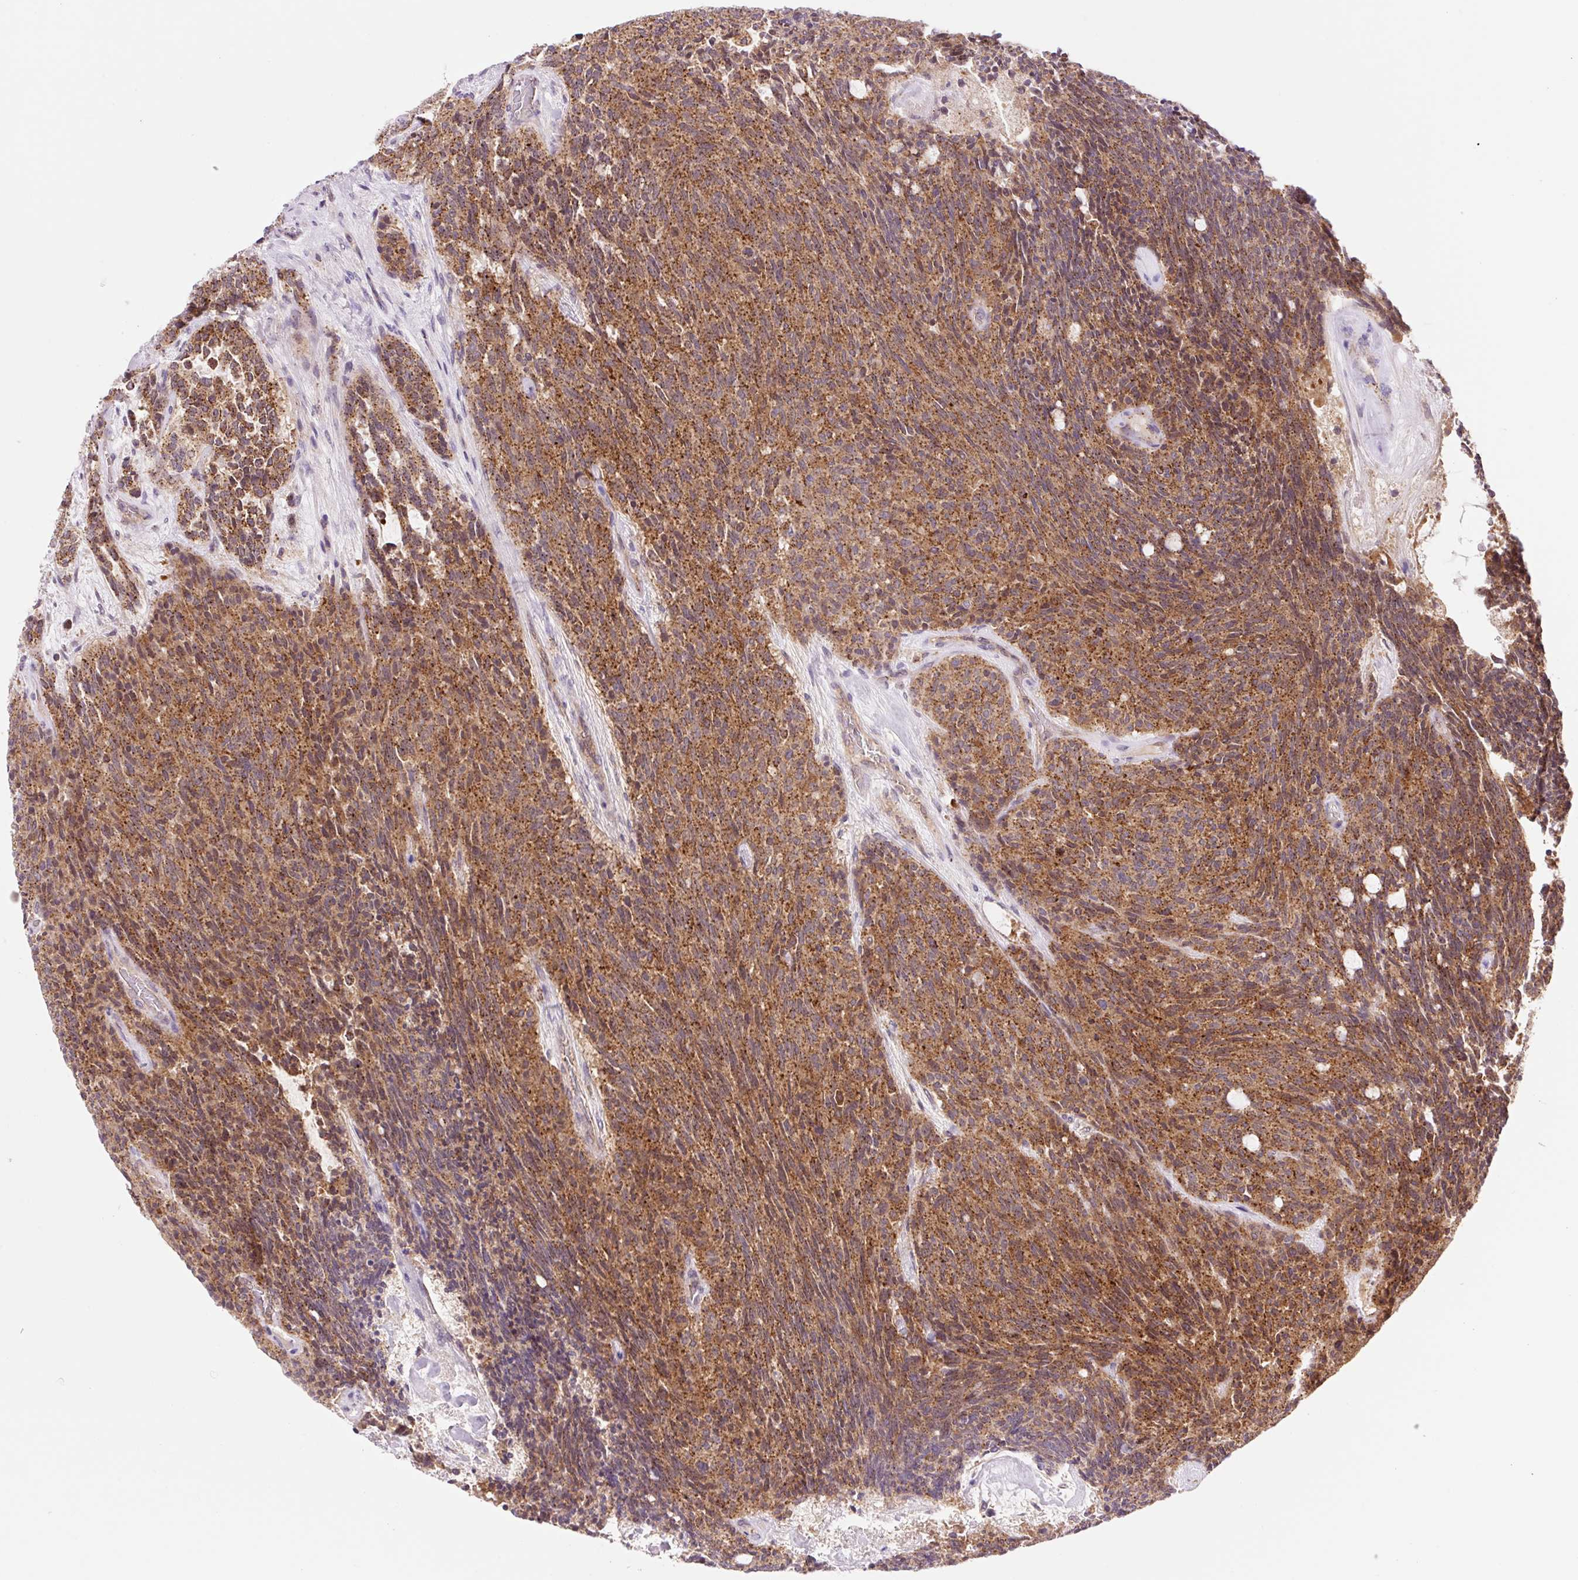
{"staining": {"intensity": "moderate", "quantity": ">75%", "location": "cytoplasmic/membranous"}, "tissue": "carcinoid", "cell_type": "Tumor cells", "image_type": "cancer", "snomed": [{"axis": "morphology", "description": "Carcinoid, malignant, NOS"}, {"axis": "topography", "description": "Pancreas"}], "caption": "Human carcinoid stained with a protein marker displays moderate staining in tumor cells.", "gene": "VPS4A", "patient": {"sex": "female", "age": 54}}